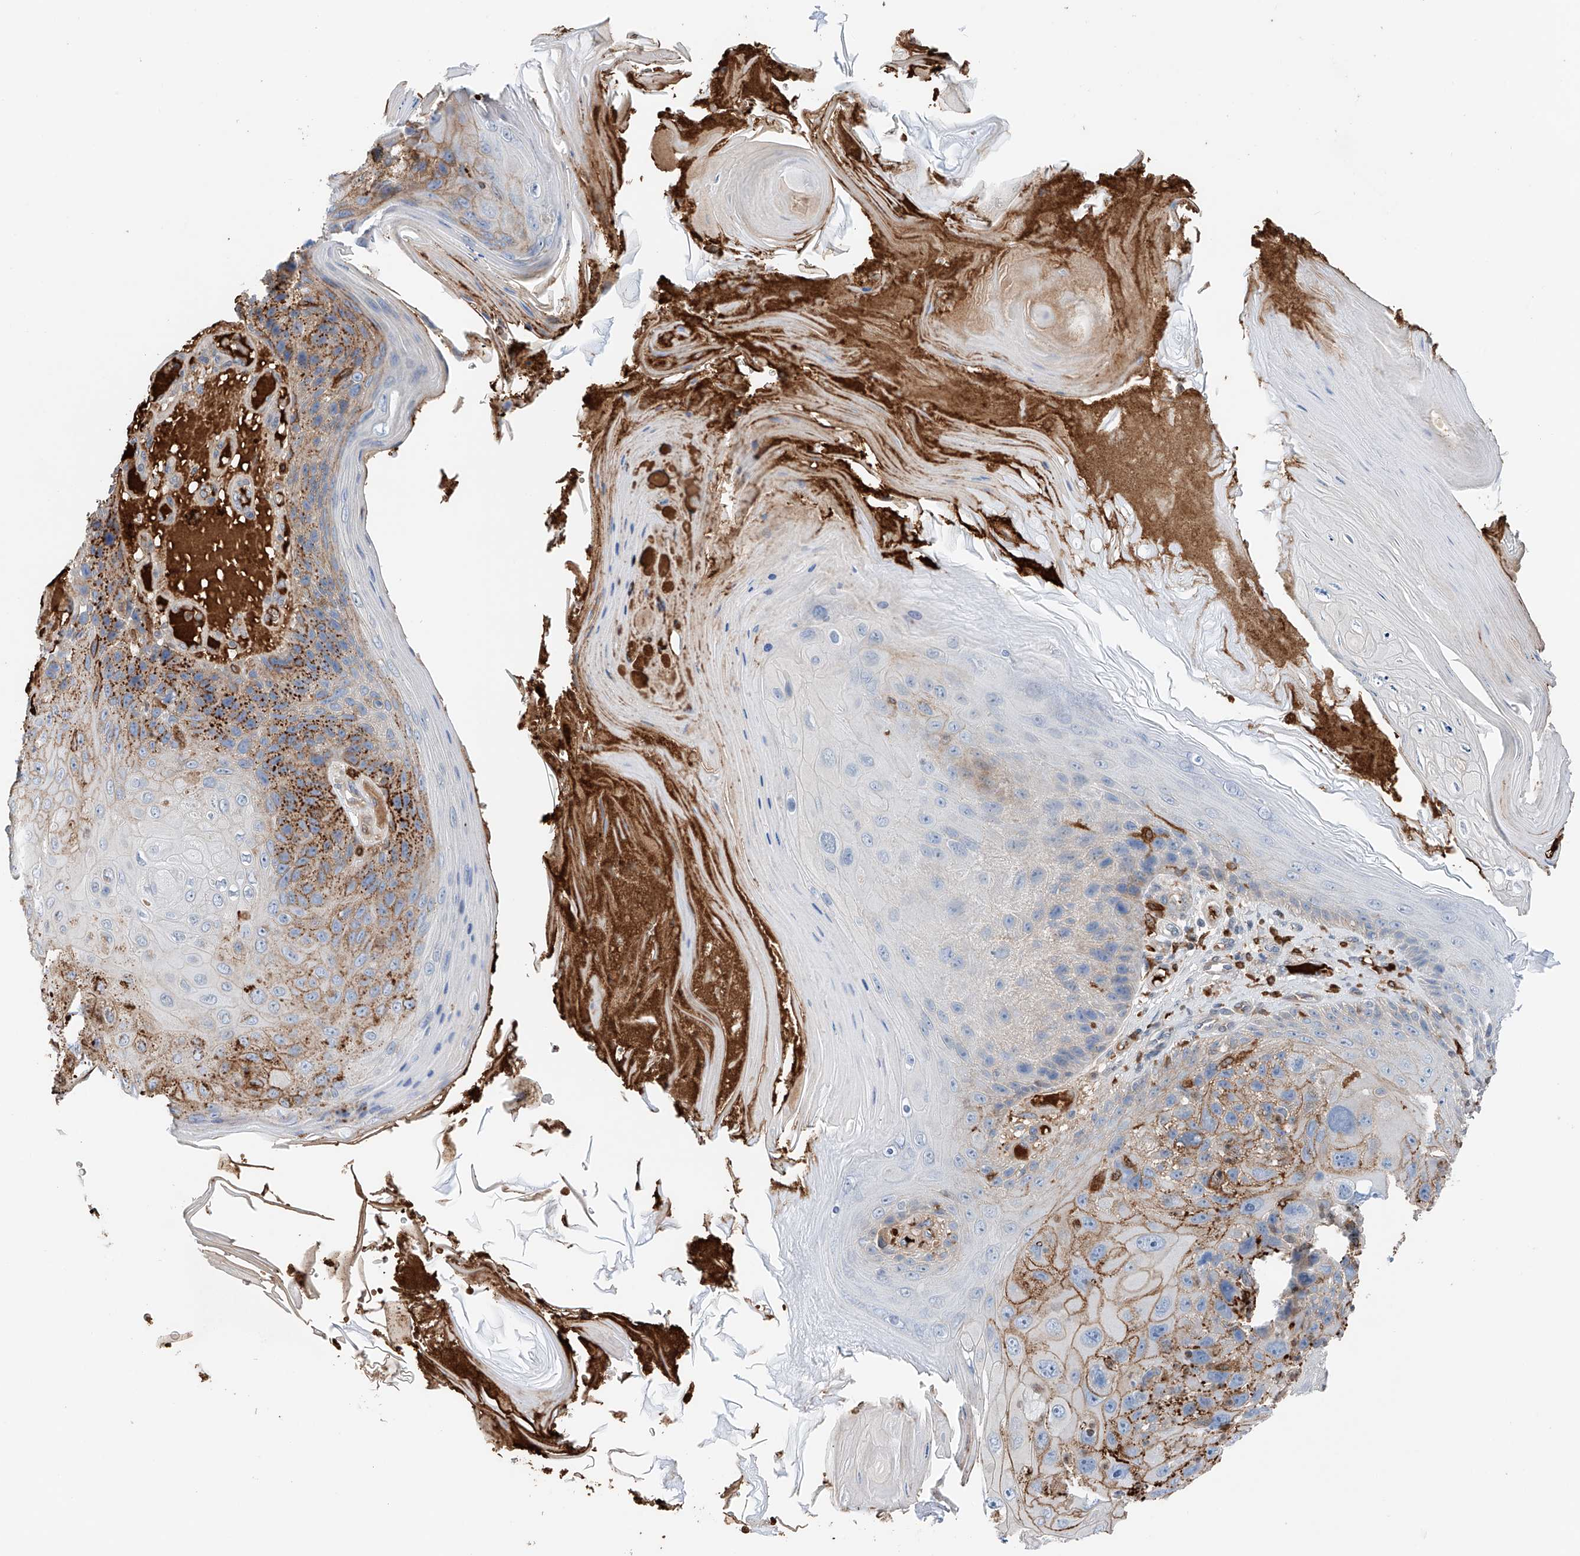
{"staining": {"intensity": "negative", "quantity": "none", "location": "none"}, "tissue": "skin cancer", "cell_type": "Tumor cells", "image_type": "cancer", "snomed": [{"axis": "morphology", "description": "Squamous cell carcinoma, NOS"}, {"axis": "topography", "description": "Skin"}], "caption": "Immunohistochemical staining of skin squamous cell carcinoma displays no significant positivity in tumor cells.", "gene": "TBXAS1", "patient": {"sex": "female", "age": 88}}